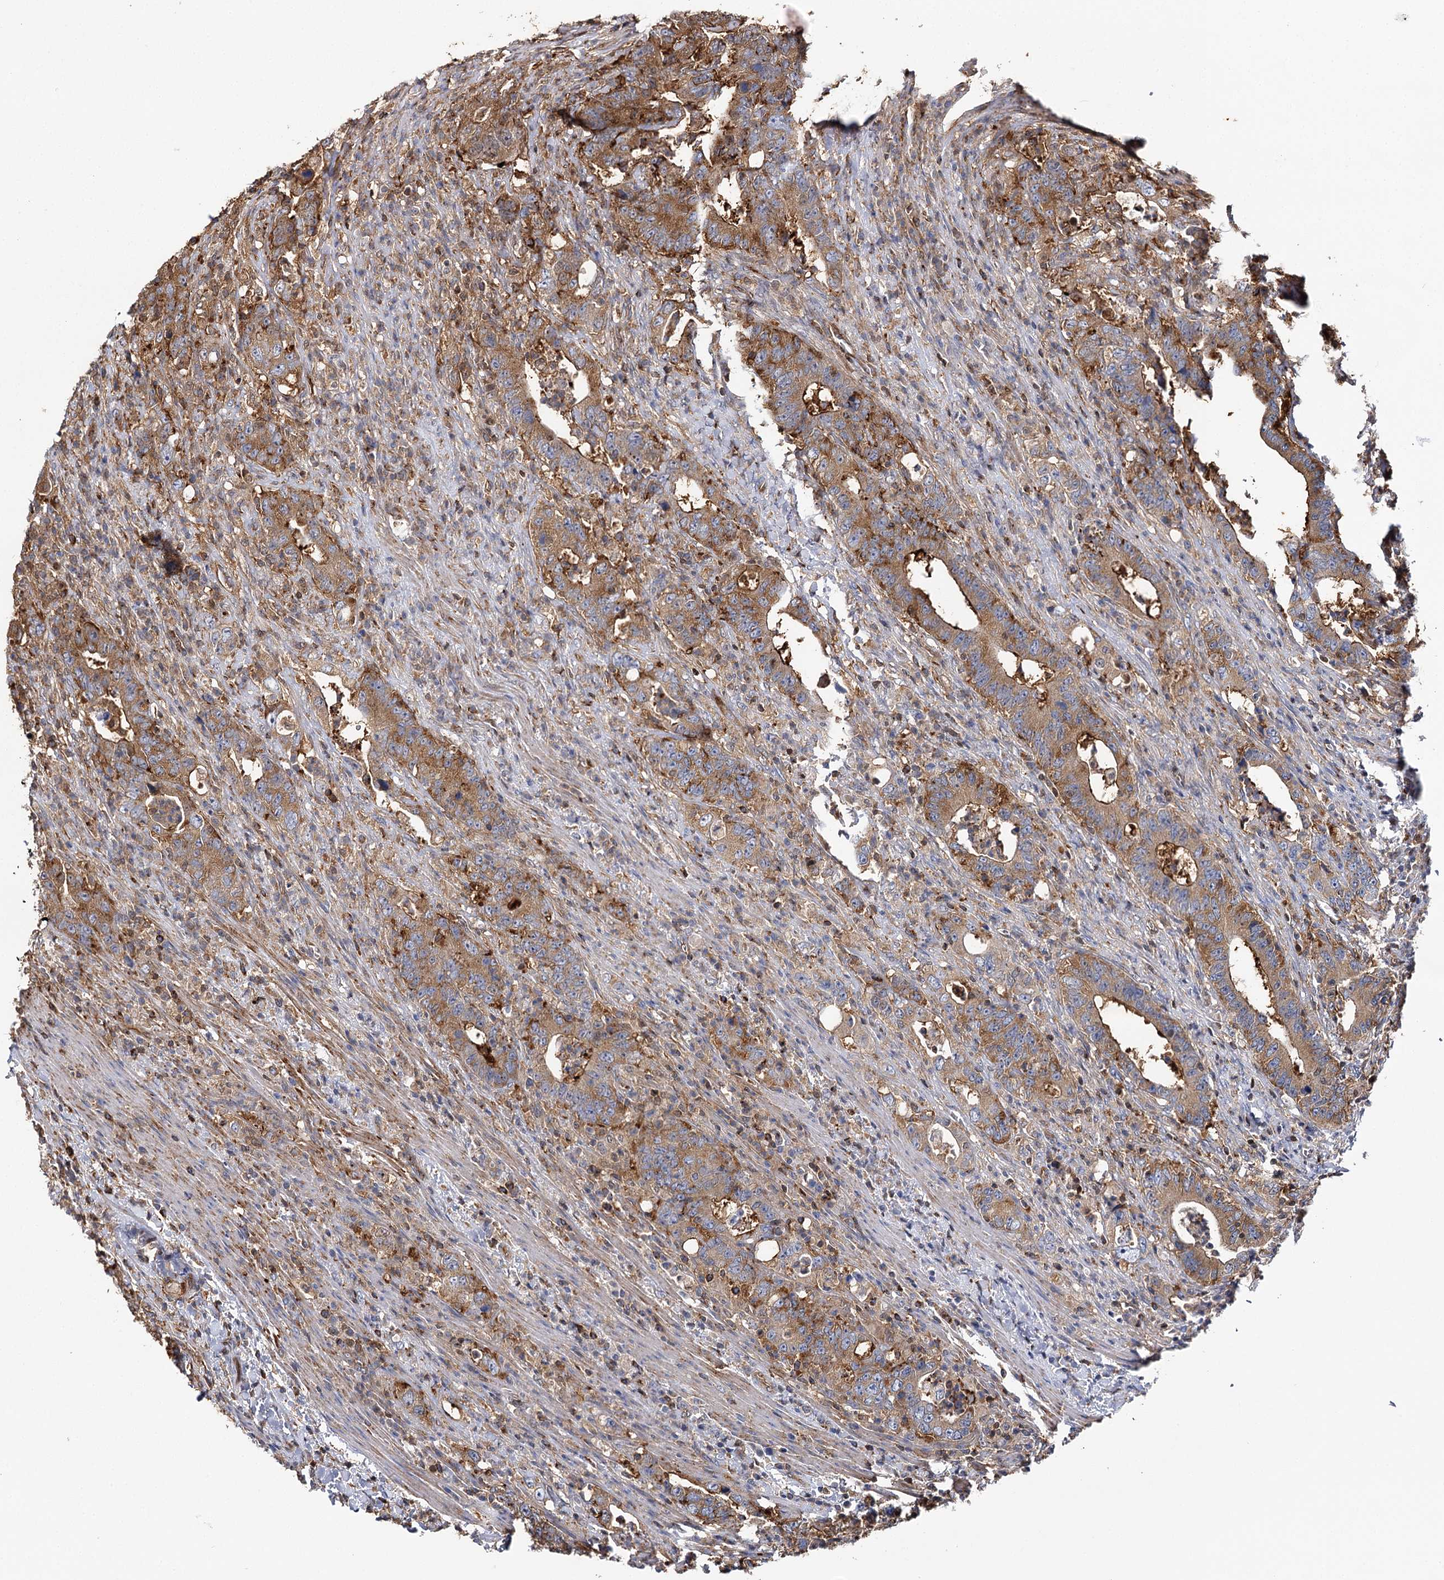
{"staining": {"intensity": "moderate", "quantity": ">75%", "location": "cytoplasmic/membranous"}, "tissue": "colorectal cancer", "cell_type": "Tumor cells", "image_type": "cancer", "snomed": [{"axis": "morphology", "description": "Adenocarcinoma, NOS"}, {"axis": "topography", "description": "Colon"}], "caption": "High-magnification brightfield microscopy of adenocarcinoma (colorectal) stained with DAB (3,3'-diaminobenzidine) (brown) and counterstained with hematoxylin (blue). tumor cells exhibit moderate cytoplasmic/membranous staining is appreciated in about>75% of cells.", "gene": "SEC24B", "patient": {"sex": "female", "age": 75}}